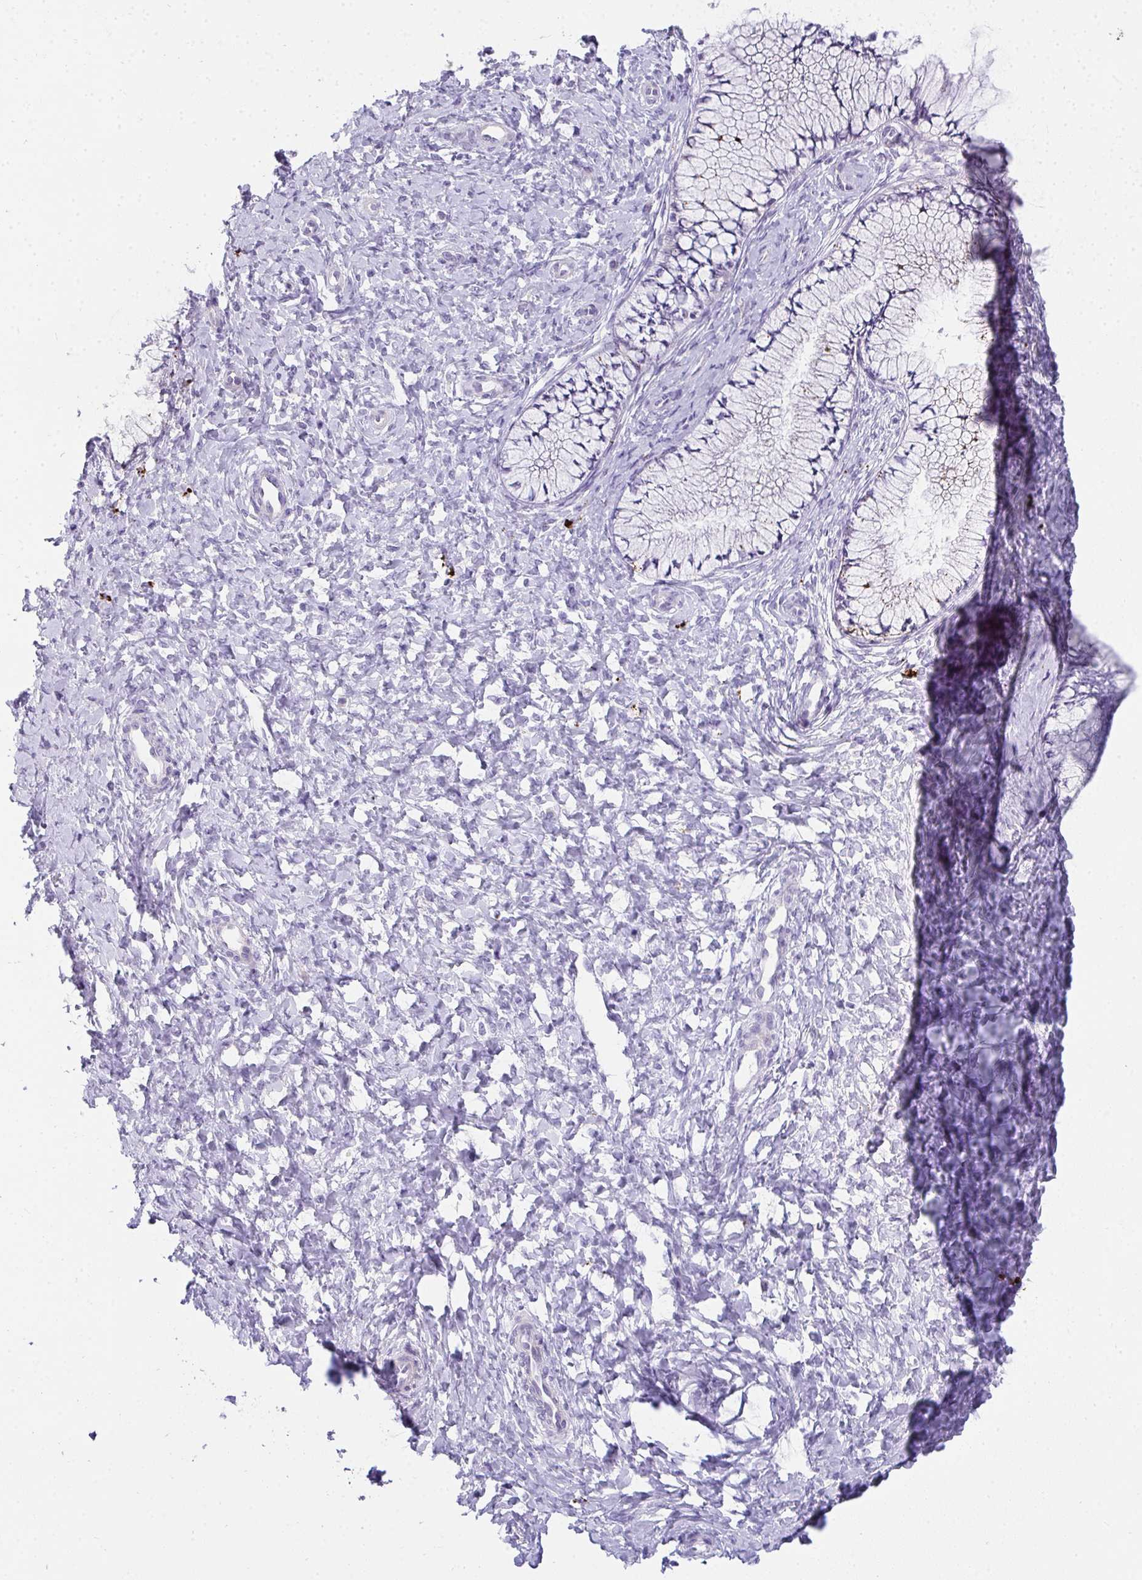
{"staining": {"intensity": "negative", "quantity": "none", "location": "none"}, "tissue": "cervix", "cell_type": "Glandular cells", "image_type": "normal", "snomed": [{"axis": "morphology", "description": "Normal tissue, NOS"}, {"axis": "topography", "description": "Cervix"}], "caption": "IHC of normal cervix reveals no positivity in glandular cells.", "gene": "AK5", "patient": {"sex": "female", "age": 37}}